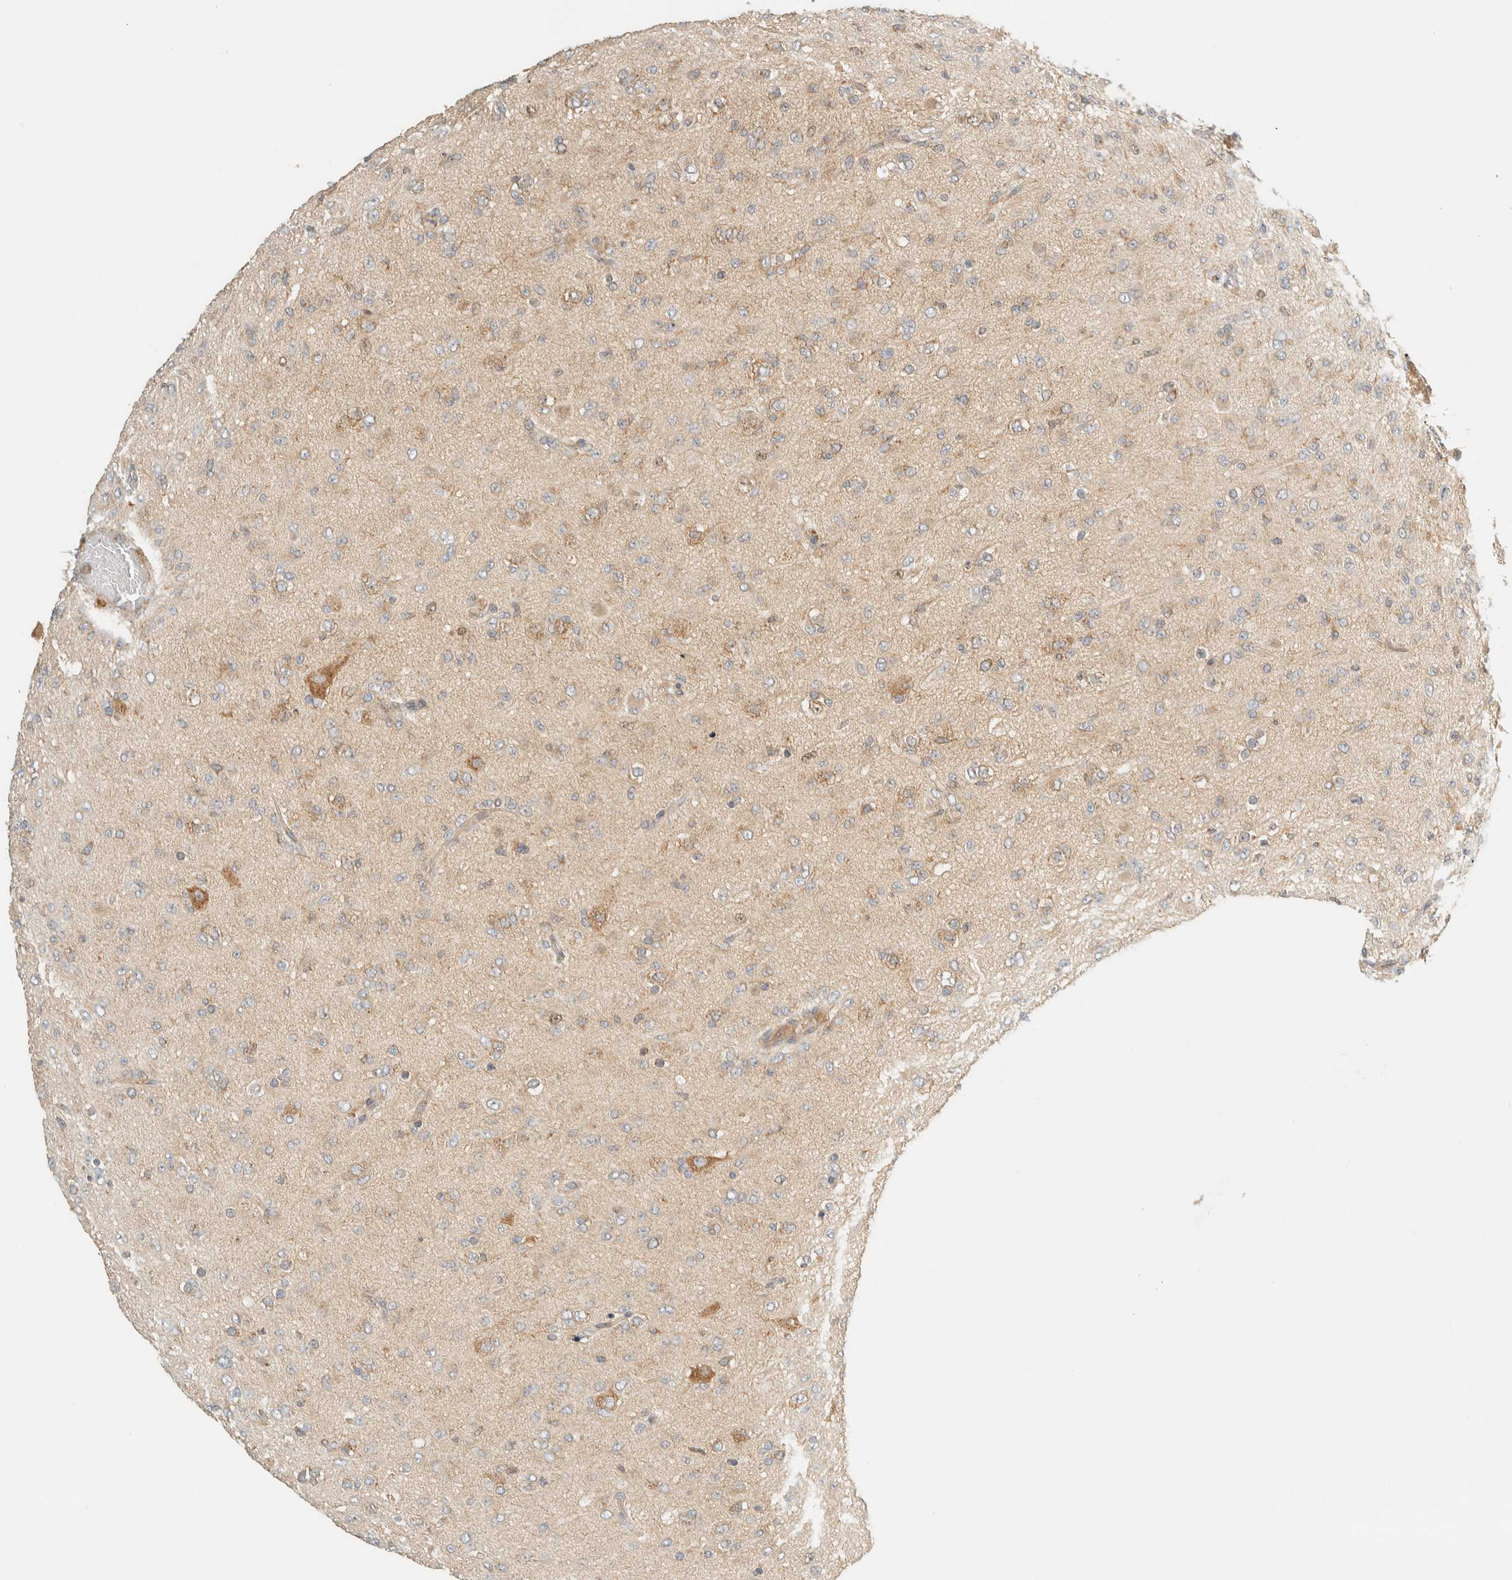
{"staining": {"intensity": "weak", "quantity": "25%-75%", "location": "cytoplasmic/membranous"}, "tissue": "glioma", "cell_type": "Tumor cells", "image_type": "cancer", "snomed": [{"axis": "morphology", "description": "Glioma, malignant, Low grade"}, {"axis": "topography", "description": "Brain"}], "caption": "Malignant low-grade glioma tissue exhibits weak cytoplasmic/membranous positivity in approximately 25%-75% of tumor cells", "gene": "ARFGEF1", "patient": {"sex": "male", "age": 65}}